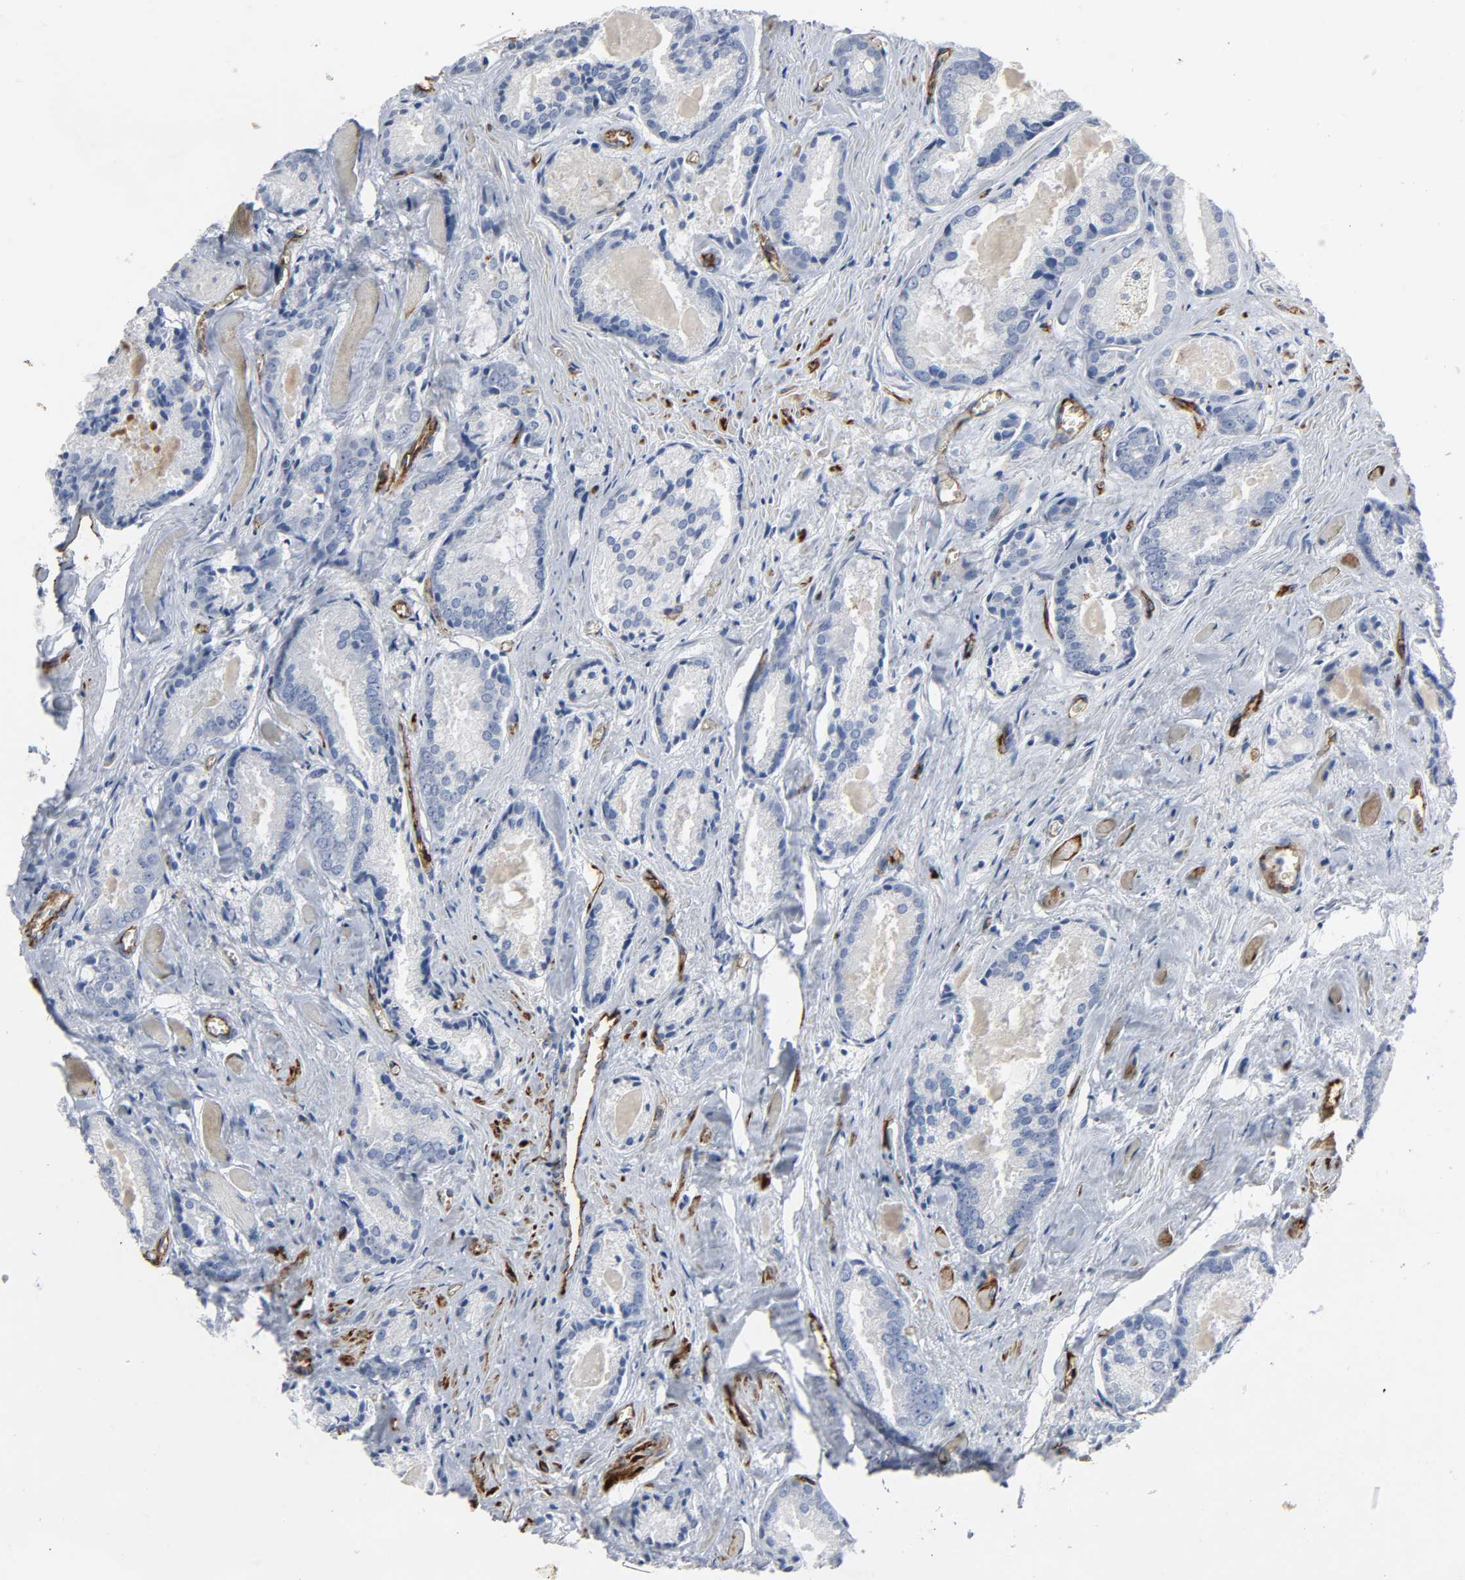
{"staining": {"intensity": "negative", "quantity": "none", "location": "none"}, "tissue": "prostate cancer", "cell_type": "Tumor cells", "image_type": "cancer", "snomed": [{"axis": "morphology", "description": "Adenocarcinoma, Low grade"}, {"axis": "topography", "description": "Prostate"}], "caption": "This is a image of immunohistochemistry (IHC) staining of prostate low-grade adenocarcinoma, which shows no positivity in tumor cells.", "gene": "PECAM1", "patient": {"sex": "male", "age": 64}}